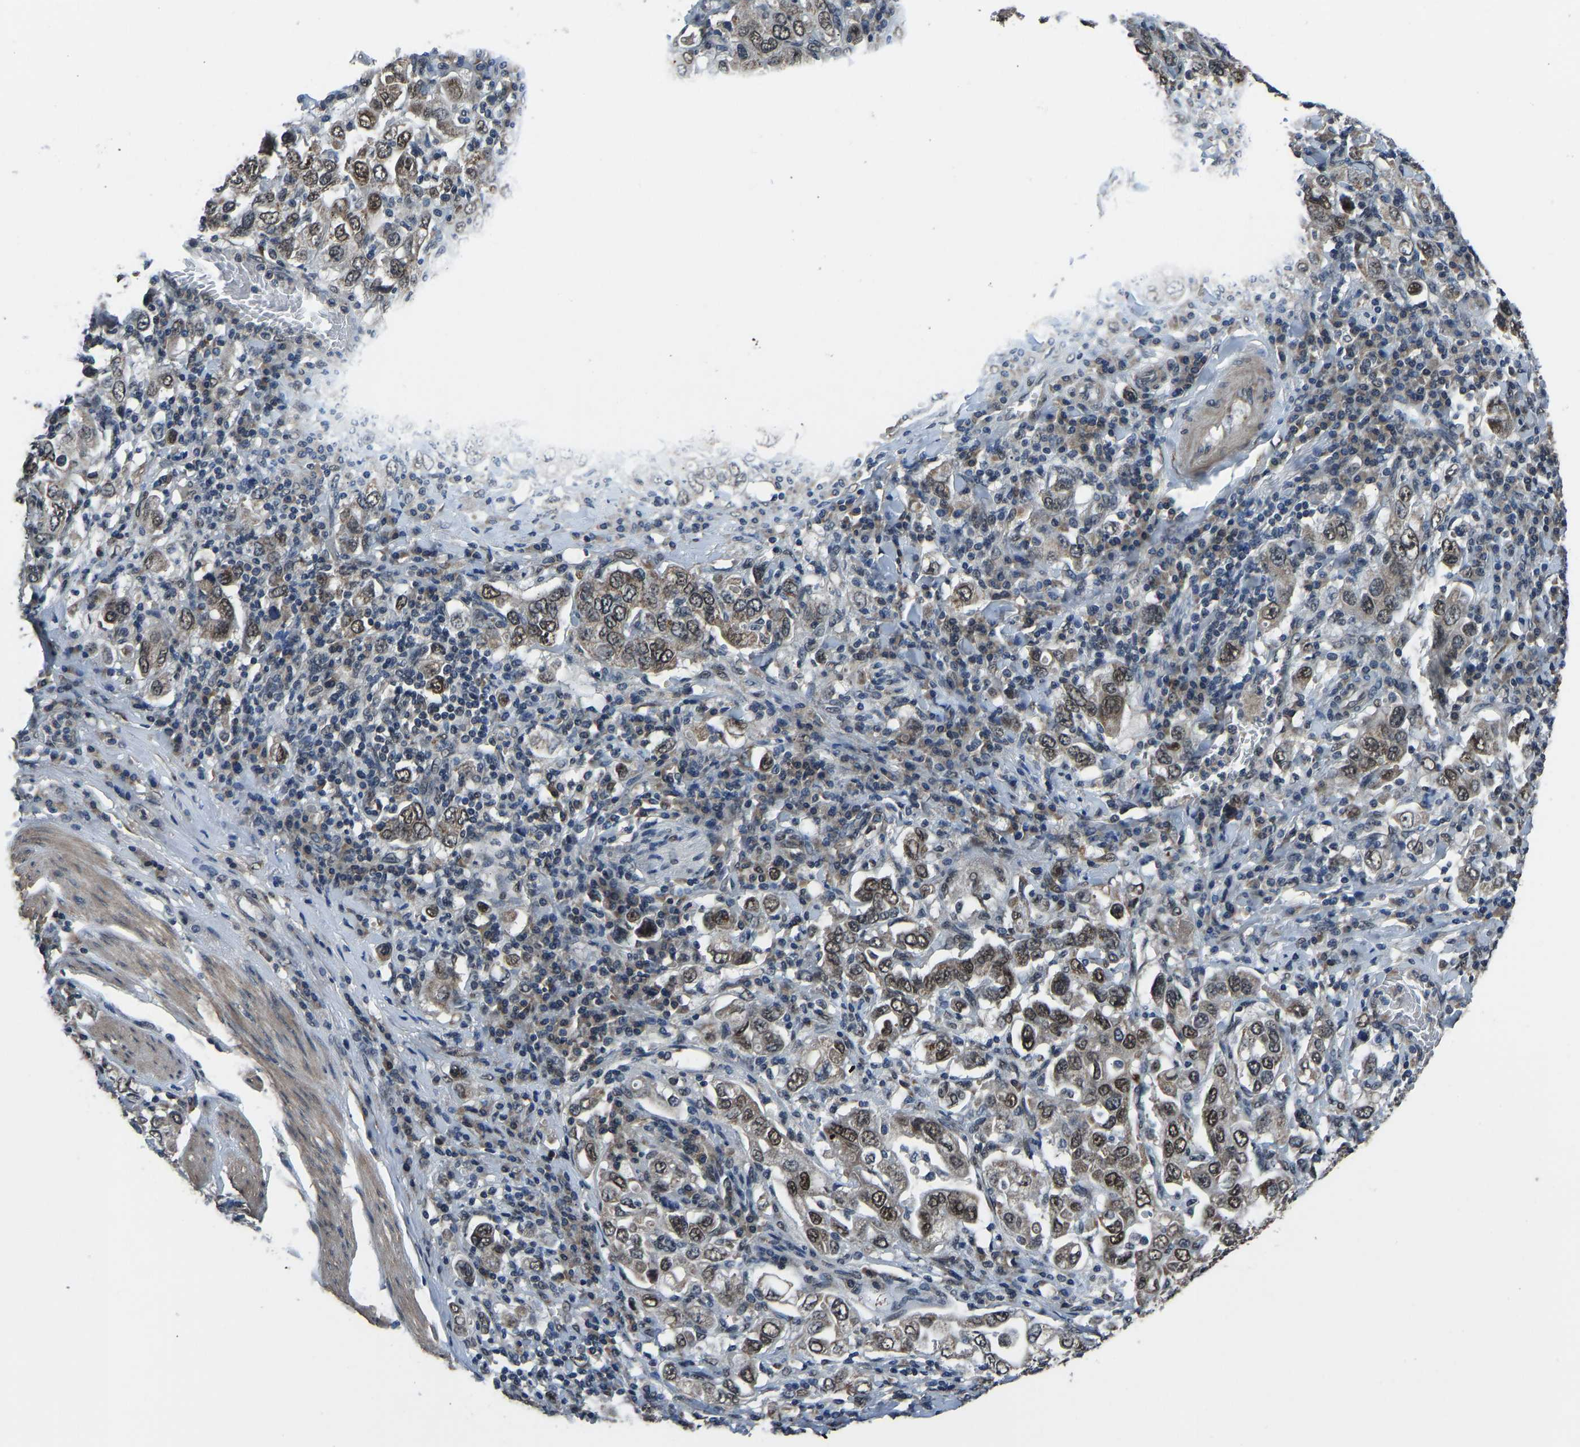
{"staining": {"intensity": "moderate", "quantity": ">75%", "location": "cytoplasmic/membranous,nuclear"}, "tissue": "stomach cancer", "cell_type": "Tumor cells", "image_type": "cancer", "snomed": [{"axis": "morphology", "description": "Adenocarcinoma, NOS"}, {"axis": "topography", "description": "Stomach, upper"}], "caption": "The immunohistochemical stain shows moderate cytoplasmic/membranous and nuclear expression in tumor cells of stomach cancer tissue. (IHC, brightfield microscopy, high magnification).", "gene": "FOS", "patient": {"sex": "male", "age": 62}}